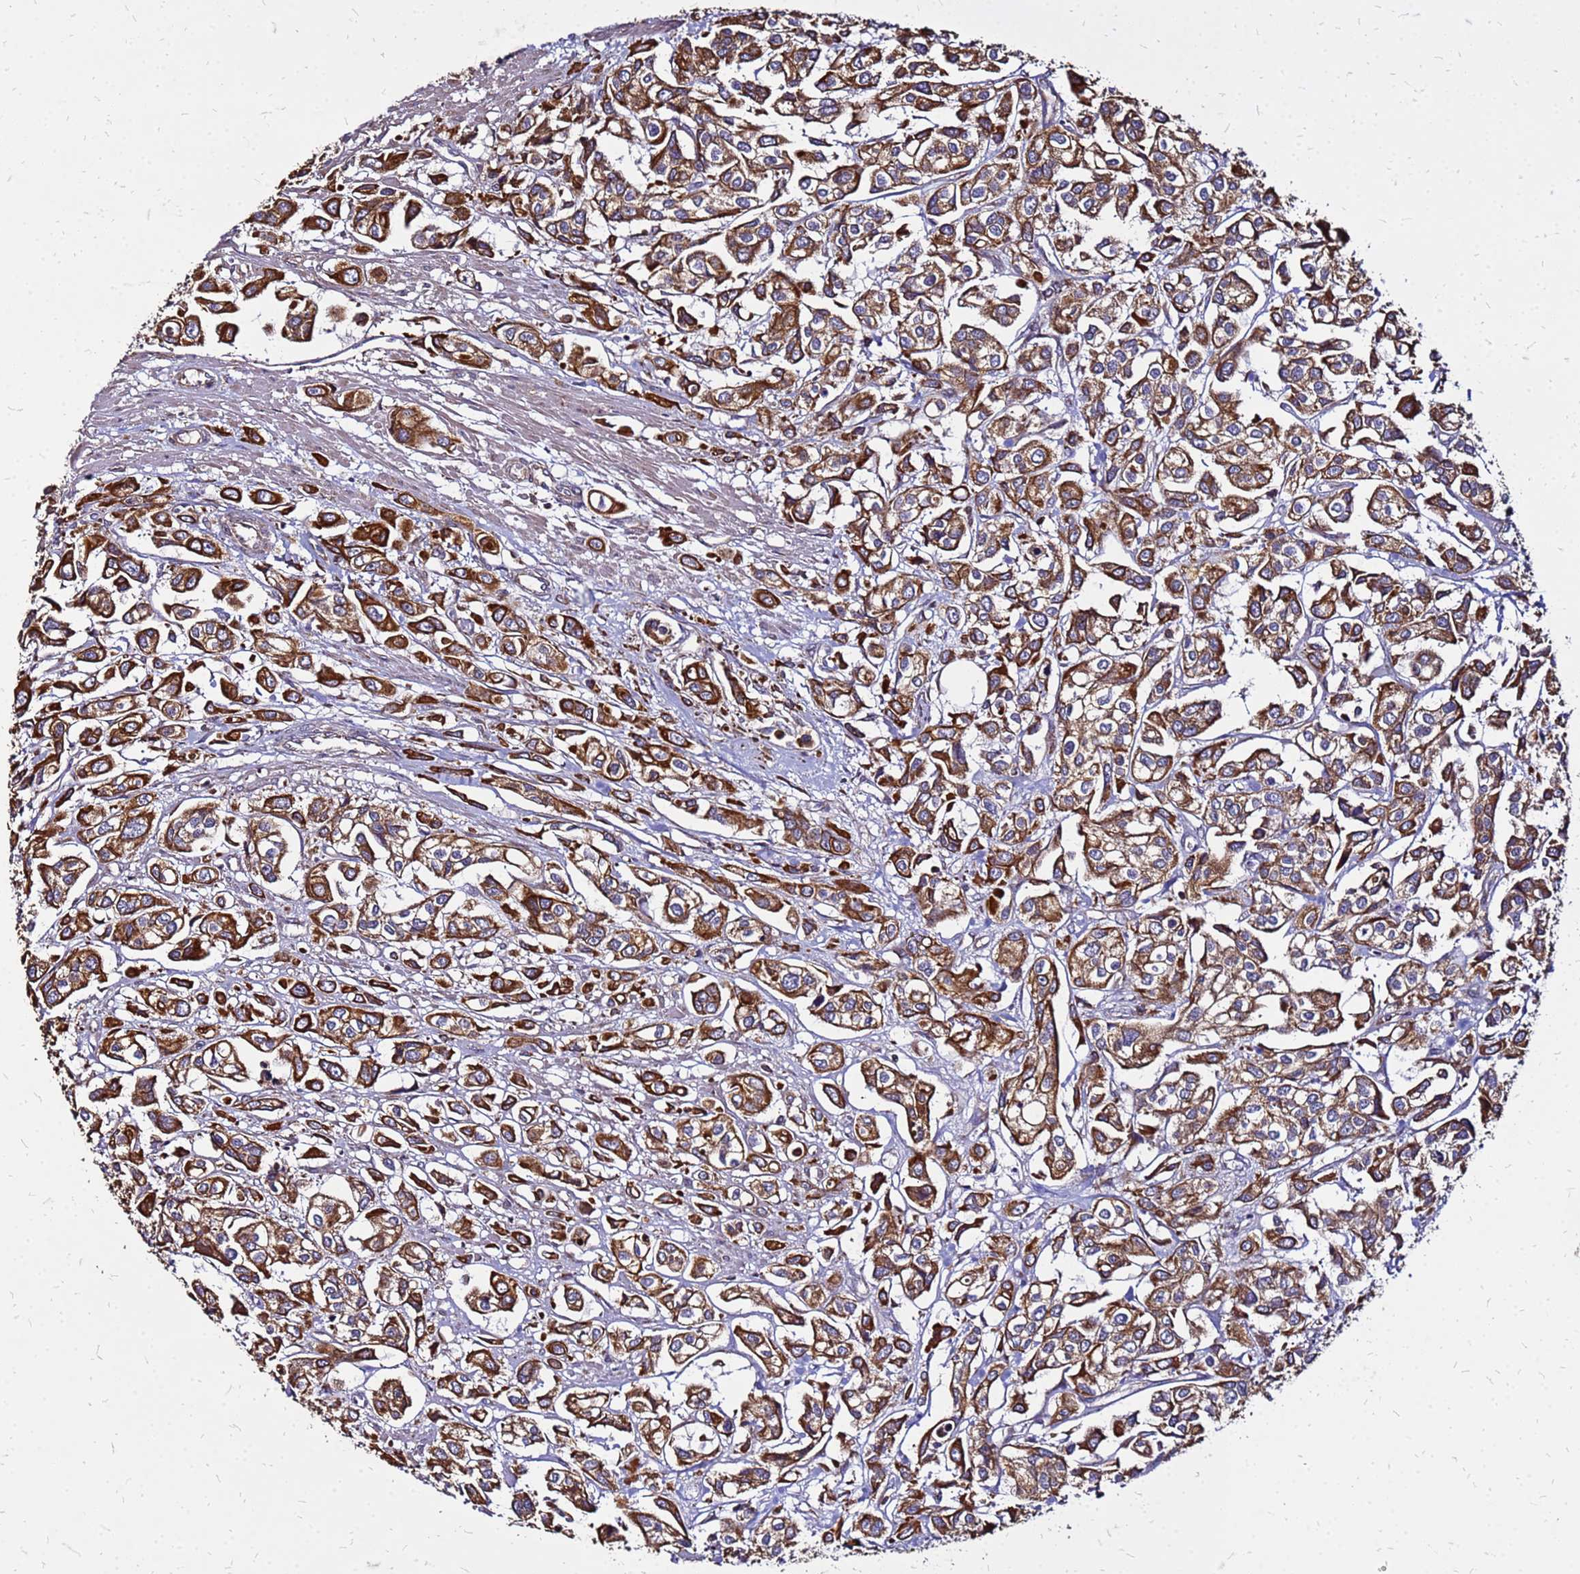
{"staining": {"intensity": "strong", "quantity": ">75%", "location": "cytoplasmic/membranous"}, "tissue": "urothelial cancer", "cell_type": "Tumor cells", "image_type": "cancer", "snomed": [{"axis": "morphology", "description": "Urothelial carcinoma, High grade"}, {"axis": "topography", "description": "Urinary bladder"}], "caption": "Strong cytoplasmic/membranous staining for a protein is identified in about >75% of tumor cells of urothelial cancer using IHC.", "gene": "VMO1", "patient": {"sex": "male", "age": 67}}